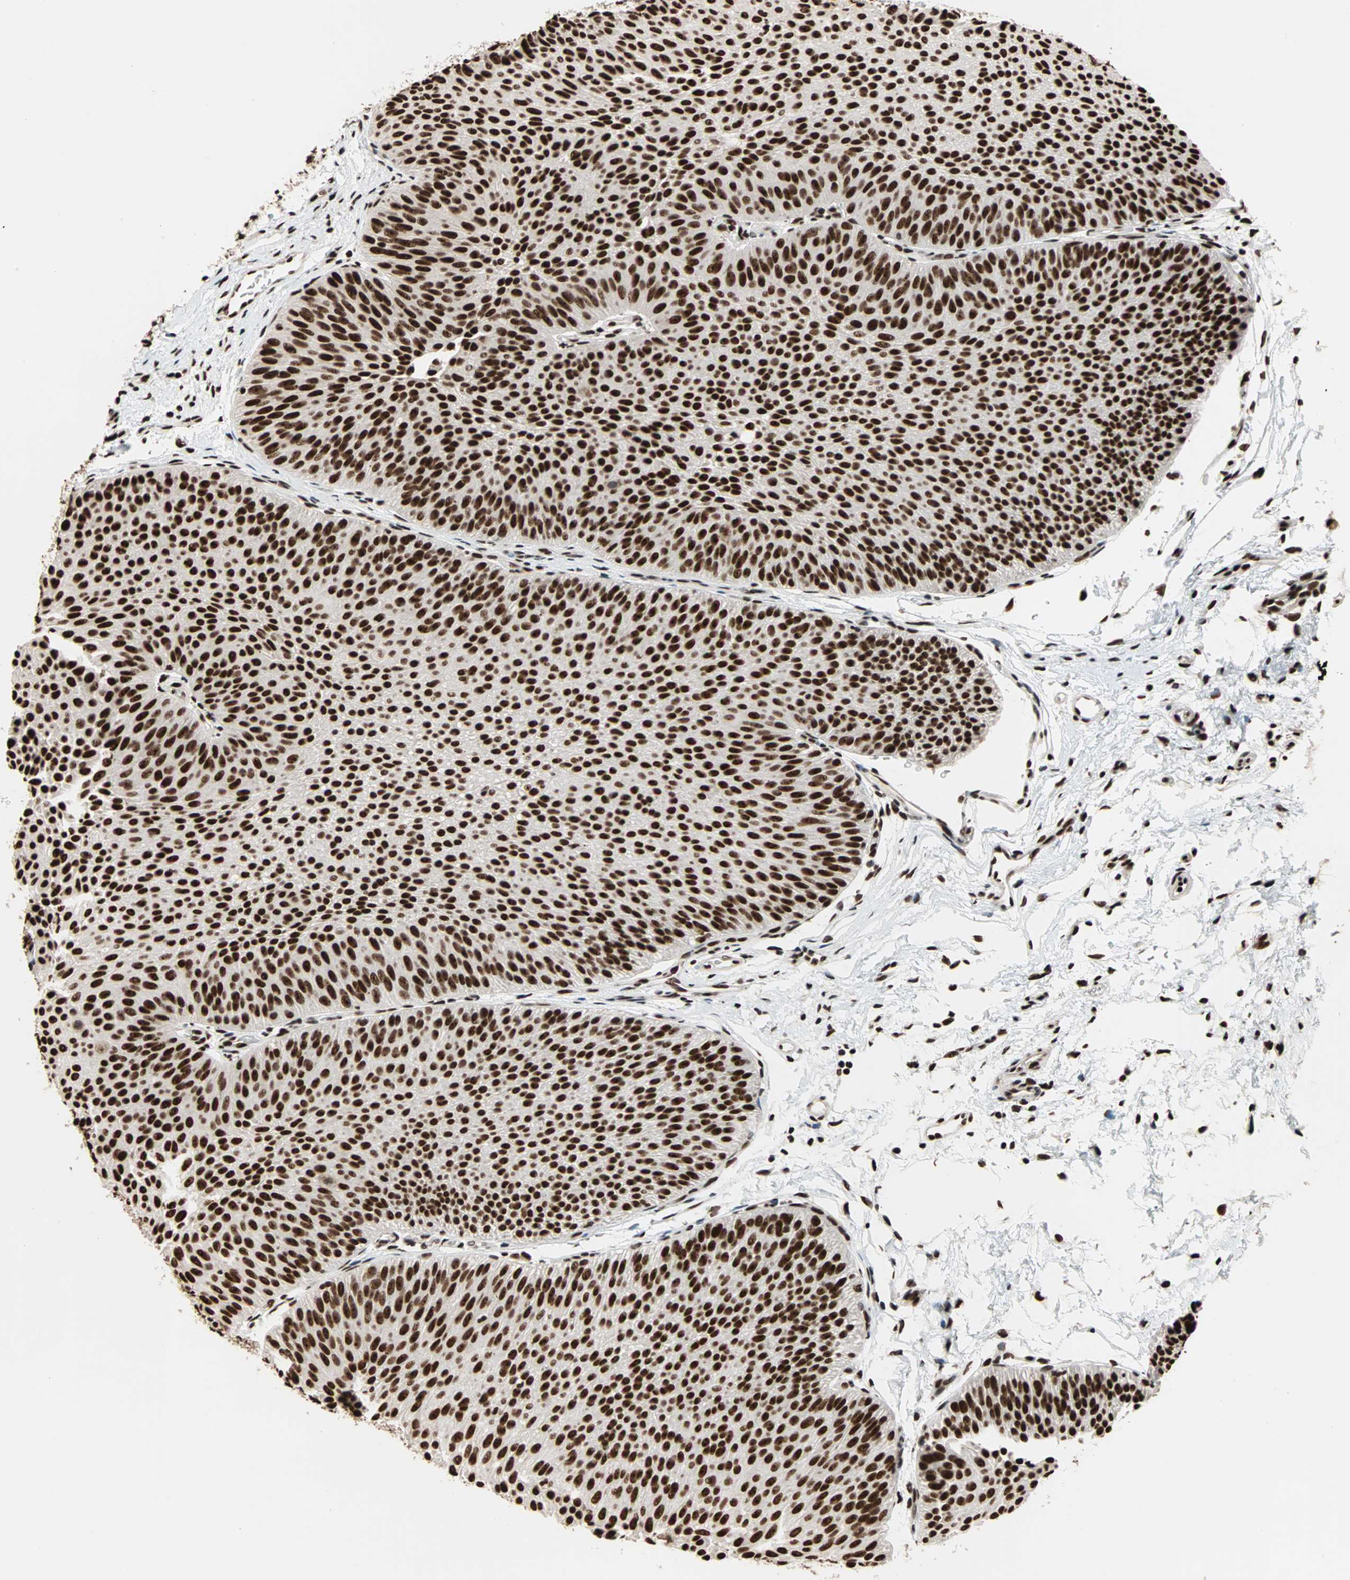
{"staining": {"intensity": "strong", "quantity": ">75%", "location": "nuclear"}, "tissue": "urothelial cancer", "cell_type": "Tumor cells", "image_type": "cancer", "snomed": [{"axis": "morphology", "description": "Urothelial carcinoma, Low grade"}, {"axis": "topography", "description": "Urinary bladder"}], "caption": "This histopathology image reveals immunohistochemistry (IHC) staining of urothelial cancer, with high strong nuclear staining in about >75% of tumor cells.", "gene": "ILF2", "patient": {"sex": "female", "age": 60}}